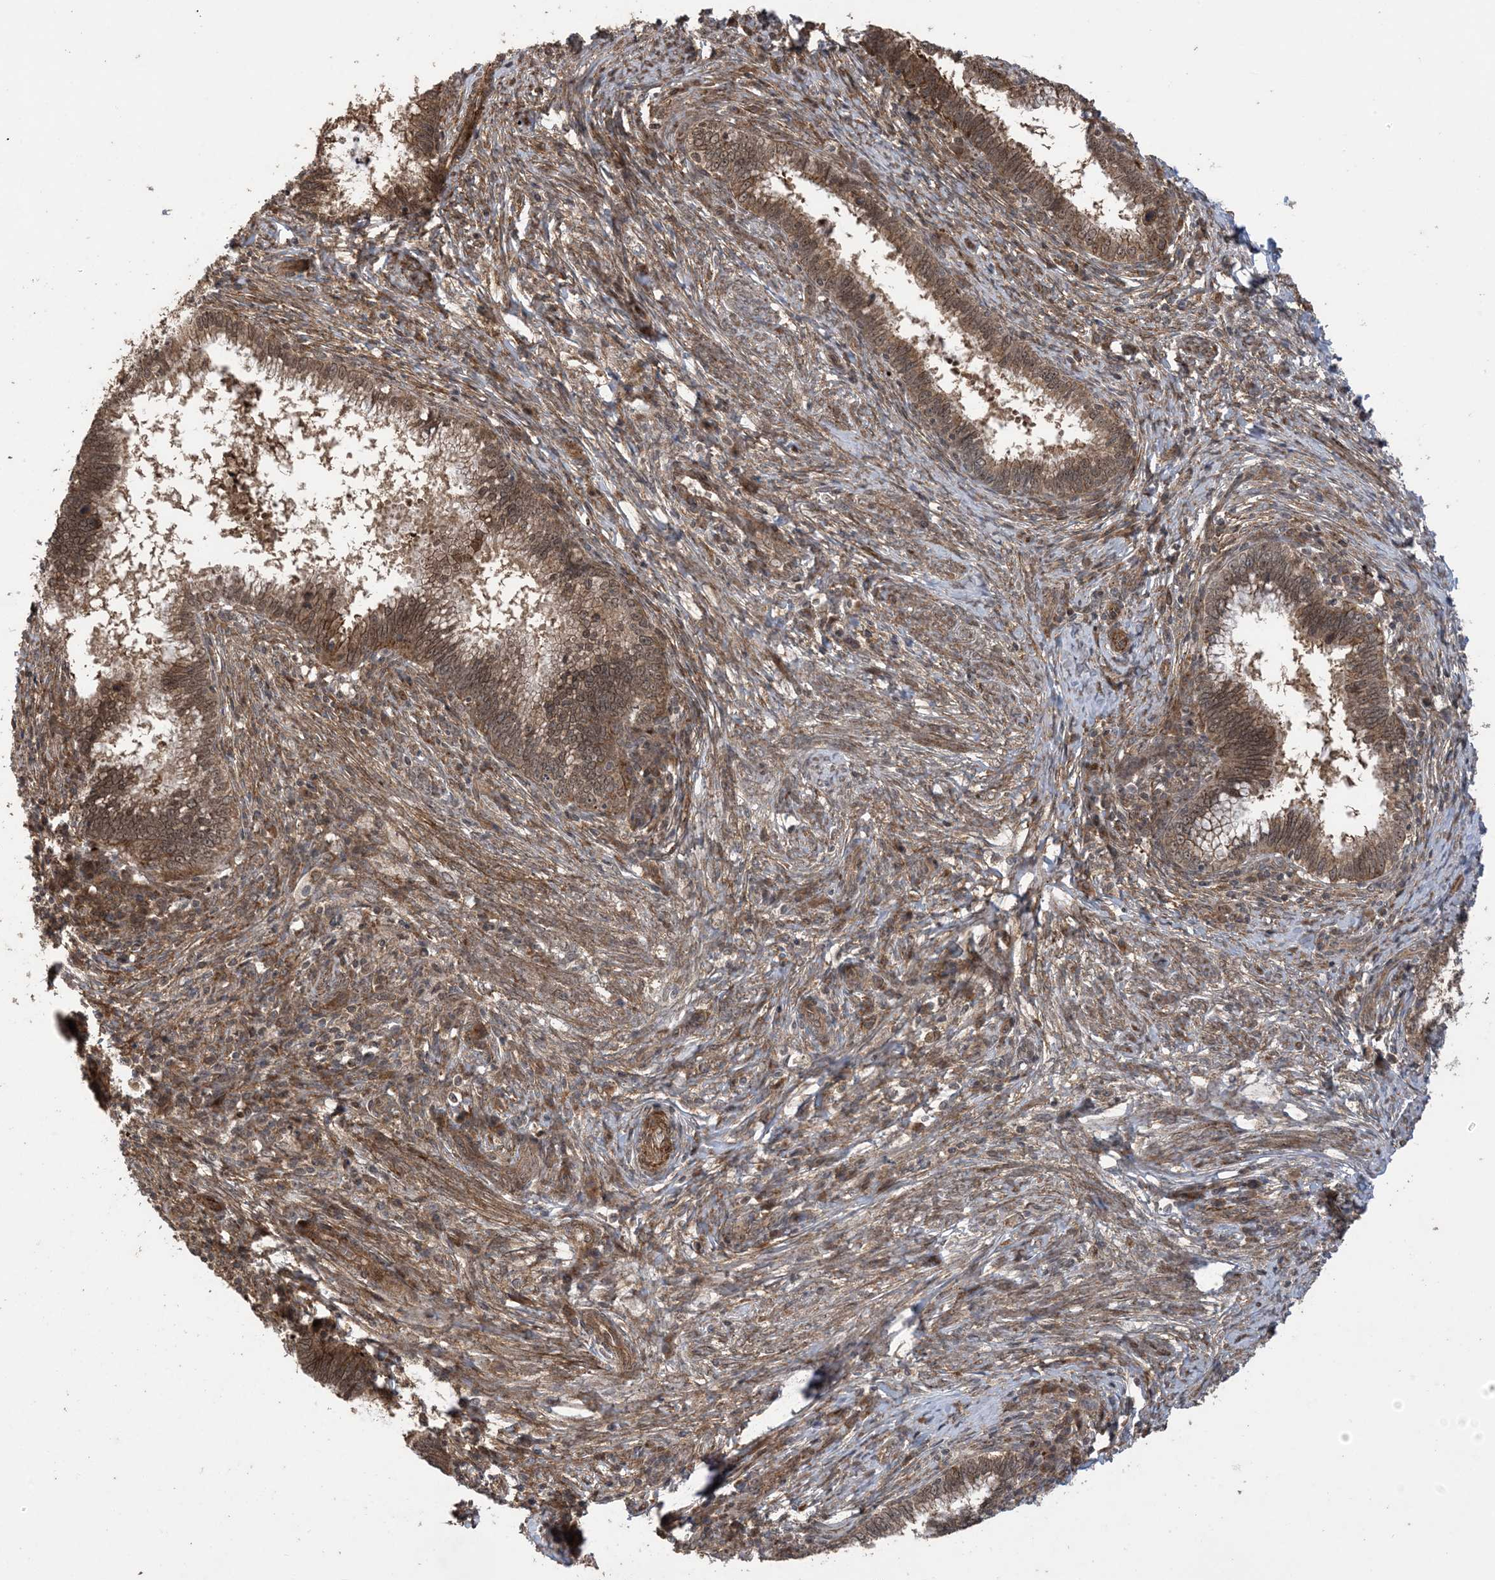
{"staining": {"intensity": "moderate", "quantity": ">75%", "location": "cytoplasmic/membranous,nuclear"}, "tissue": "cervical cancer", "cell_type": "Tumor cells", "image_type": "cancer", "snomed": [{"axis": "morphology", "description": "Adenocarcinoma, NOS"}, {"axis": "topography", "description": "Cervix"}], "caption": "Cervical cancer (adenocarcinoma) stained with IHC displays moderate cytoplasmic/membranous and nuclear expression in about >75% of tumor cells. The protein is stained brown, and the nuclei are stained in blue (DAB IHC with brightfield microscopy, high magnification).", "gene": "ZNF511", "patient": {"sex": "female", "age": 36}}